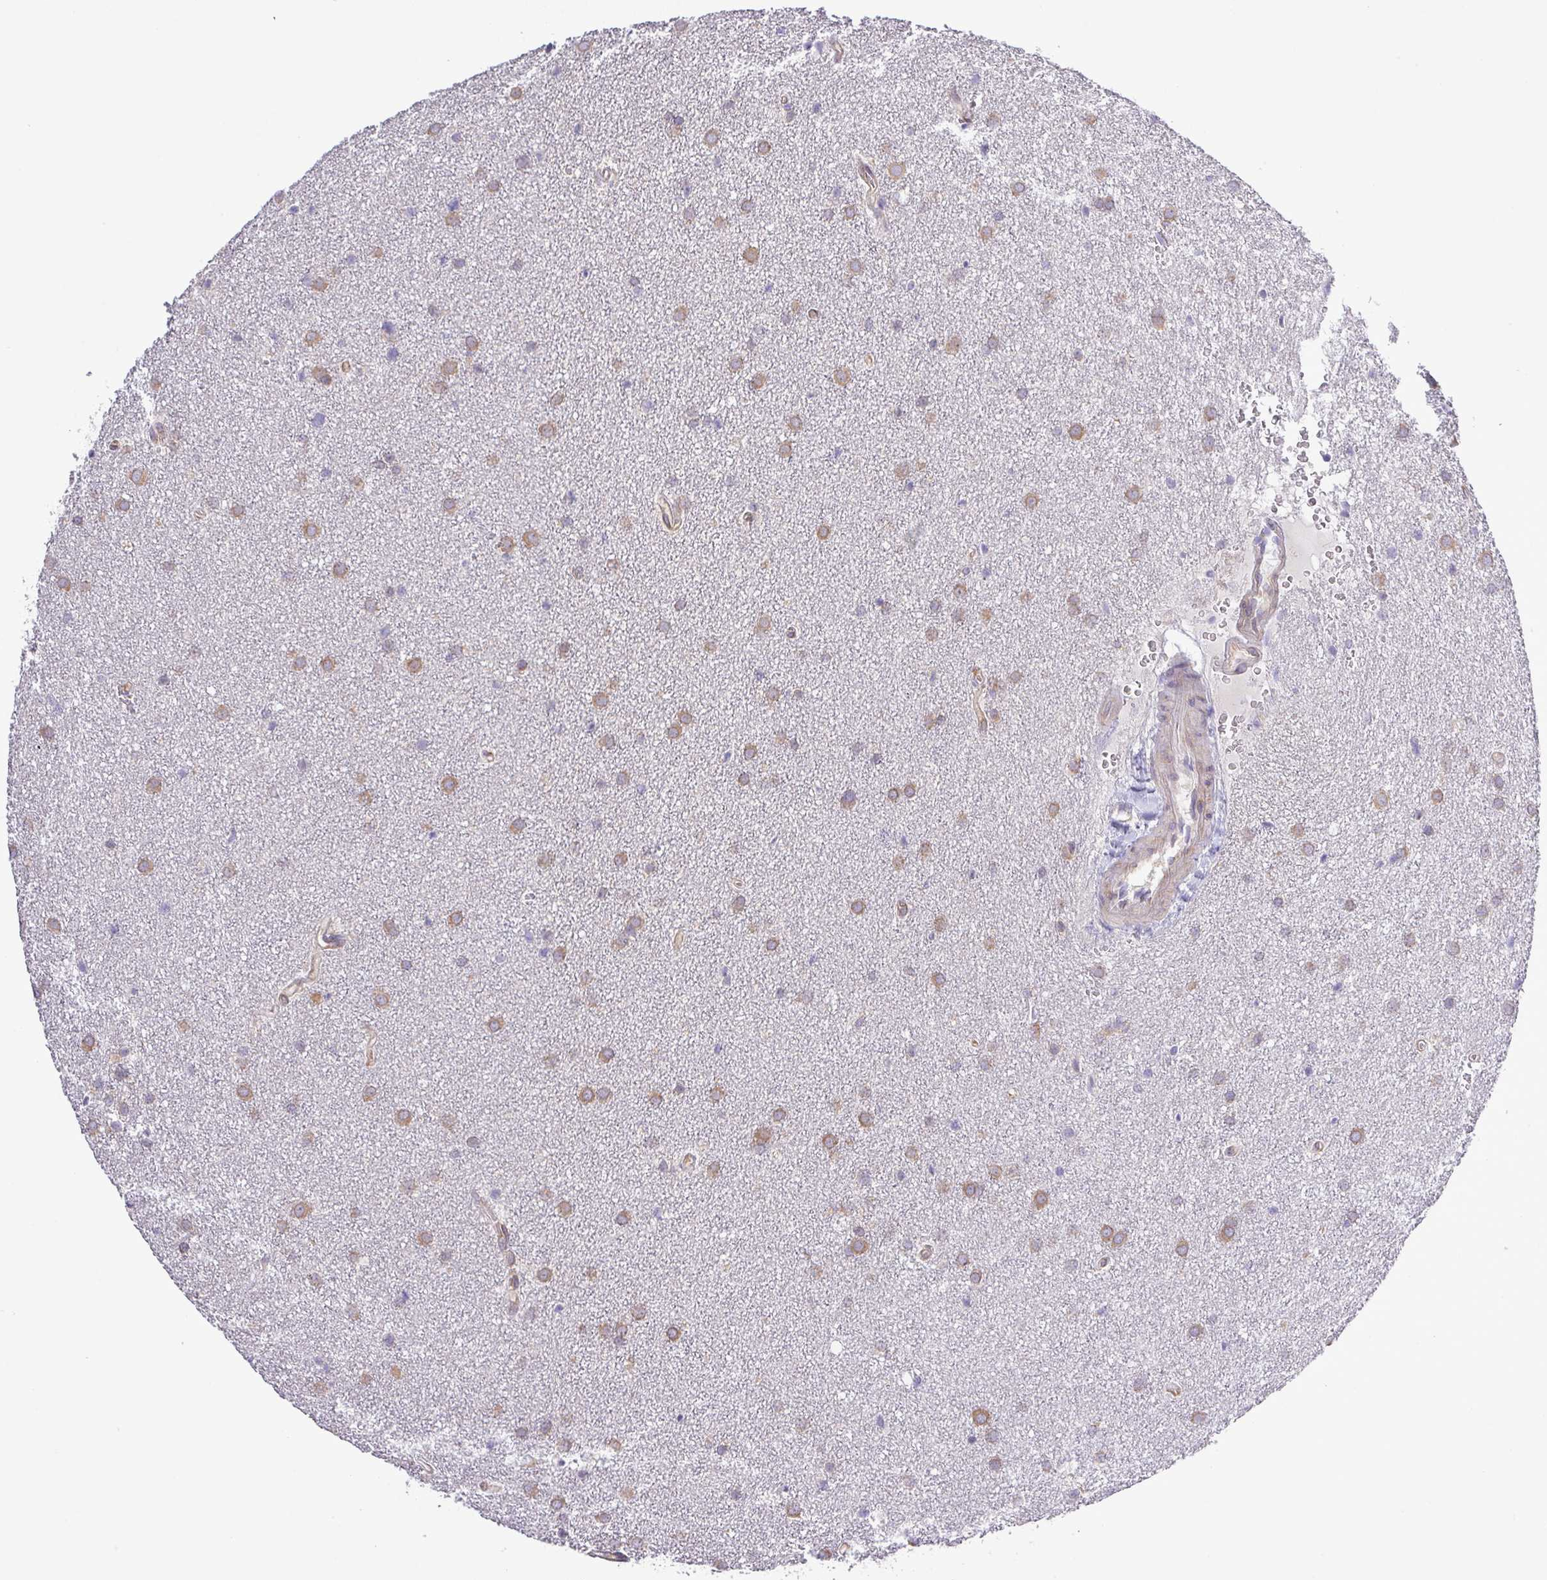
{"staining": {"intensity": "weak", "quantity": "25%-75%", "location": "cytoplasmic/membranous"}, "tissue": "glioma", "cell_type": "Tumor cells", "image_type": "cancer", "snomed": [{"axis": "morphology", "description": "Glioma, malignant, Low grade"}, {"axis": "topography", "description": "Cerebellum"}], "caption": "Immunohistochemistry (IHC) histopathology image of human malignant low-grade glioma stained for a protein (brown), which reveals low levels of weak cytoplasmic/membranous positivity in about 25%-75% of tumor cells.", "gene": "FAM222B", "patient": {"sex": "female", "age": 5}}